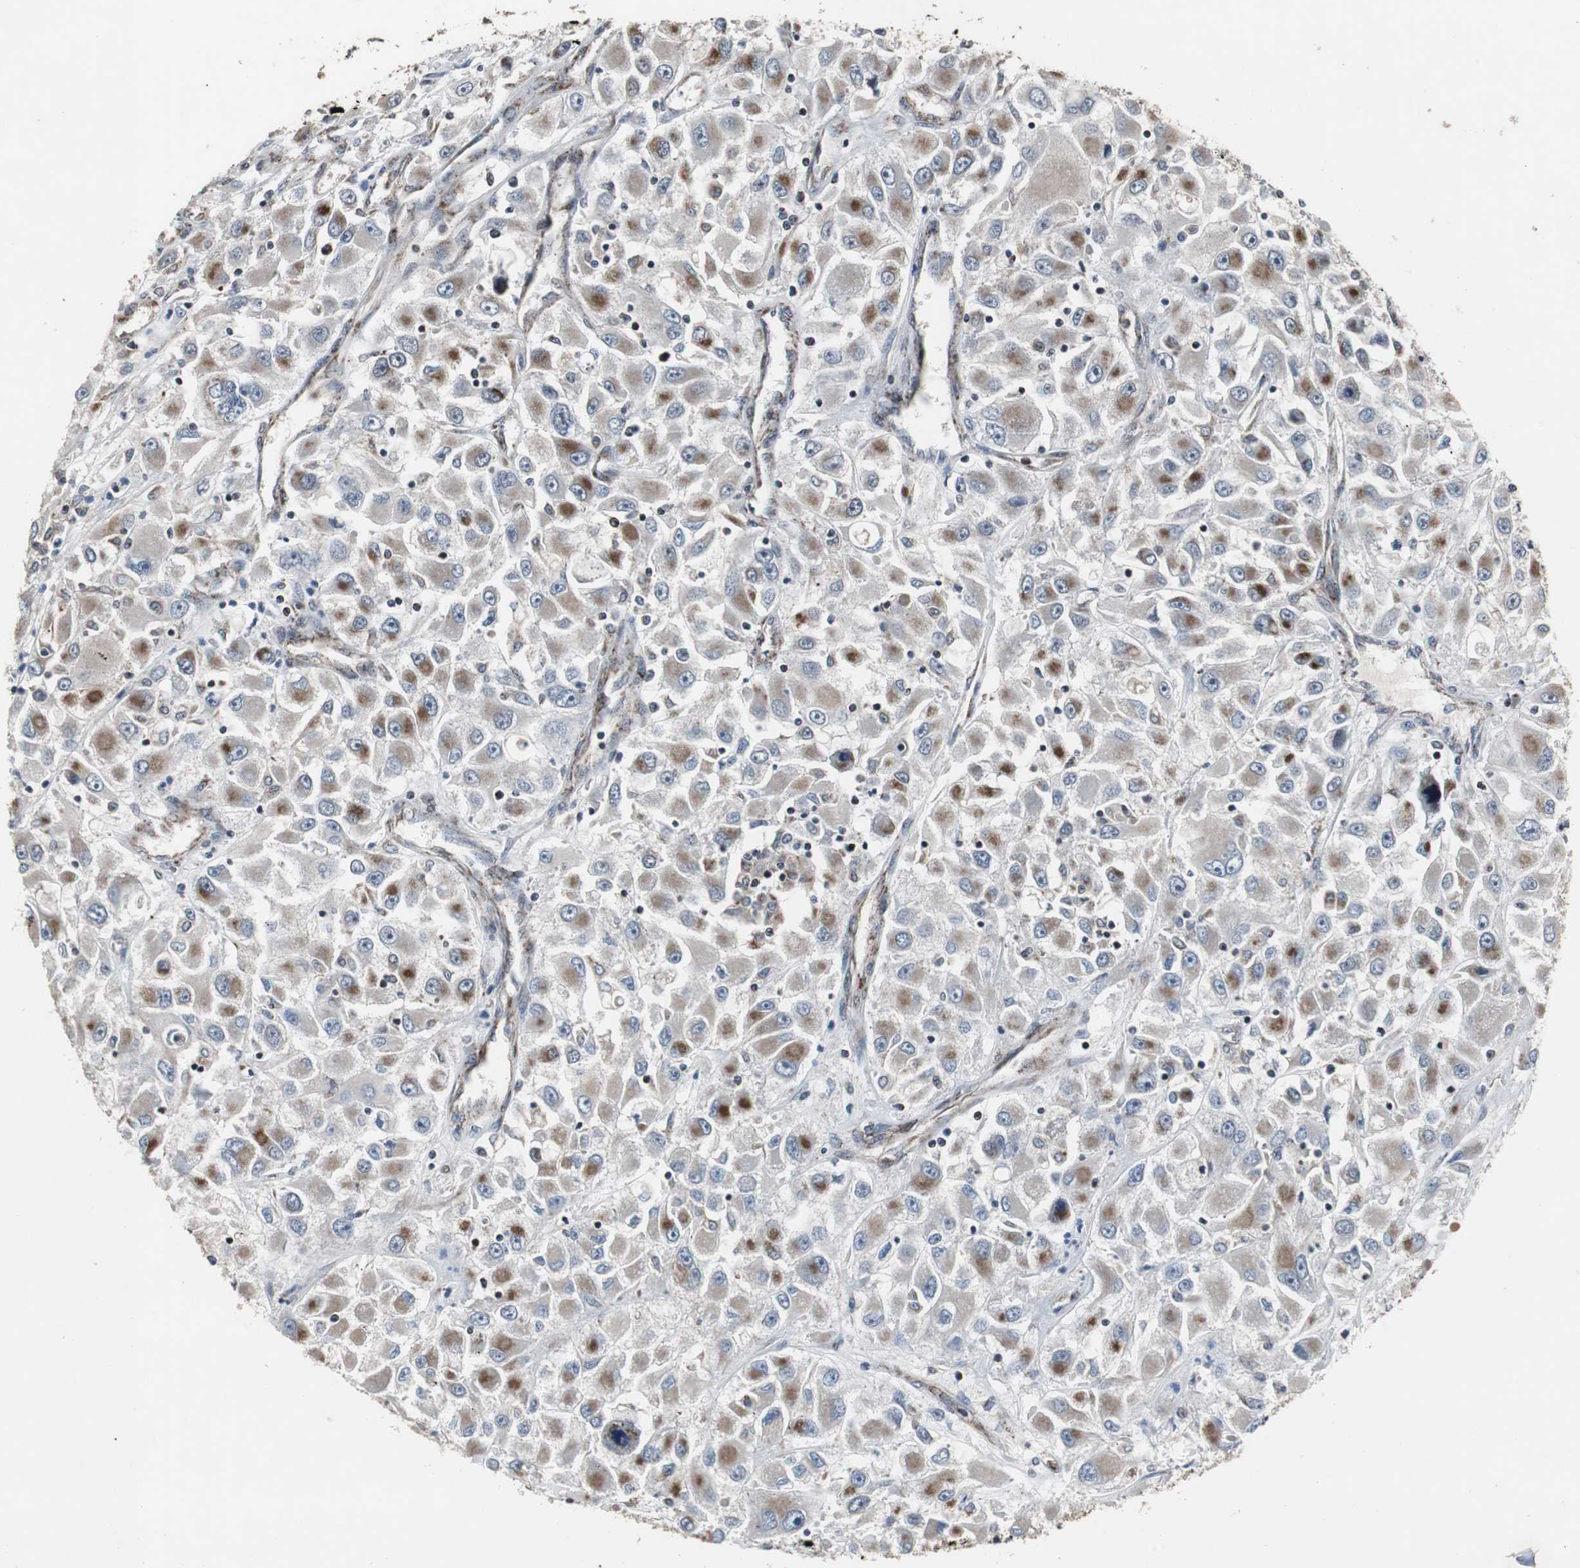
{"staining": {"intensity": "moderate", "quantity": "25%-75%", "location": "cytoplasmic/membranous"}, "tissue": "renal cancer", "cell_type": "Tumor cells", "image_type": "cancer", "snomed": [{"axis": "morphology", "description": "Adenocarcinoma, NOS"}, {"axis": "topography", "description": "Kidney"}], "caption": "Immunohistochemical staining of human renal cancer displays medium levels of moderate cytoplasmic/membranous protein expression in about 25%-75% of tumor cells.", "gene": "MRPL40", "patient": {"sex": "female", "age": 52}}